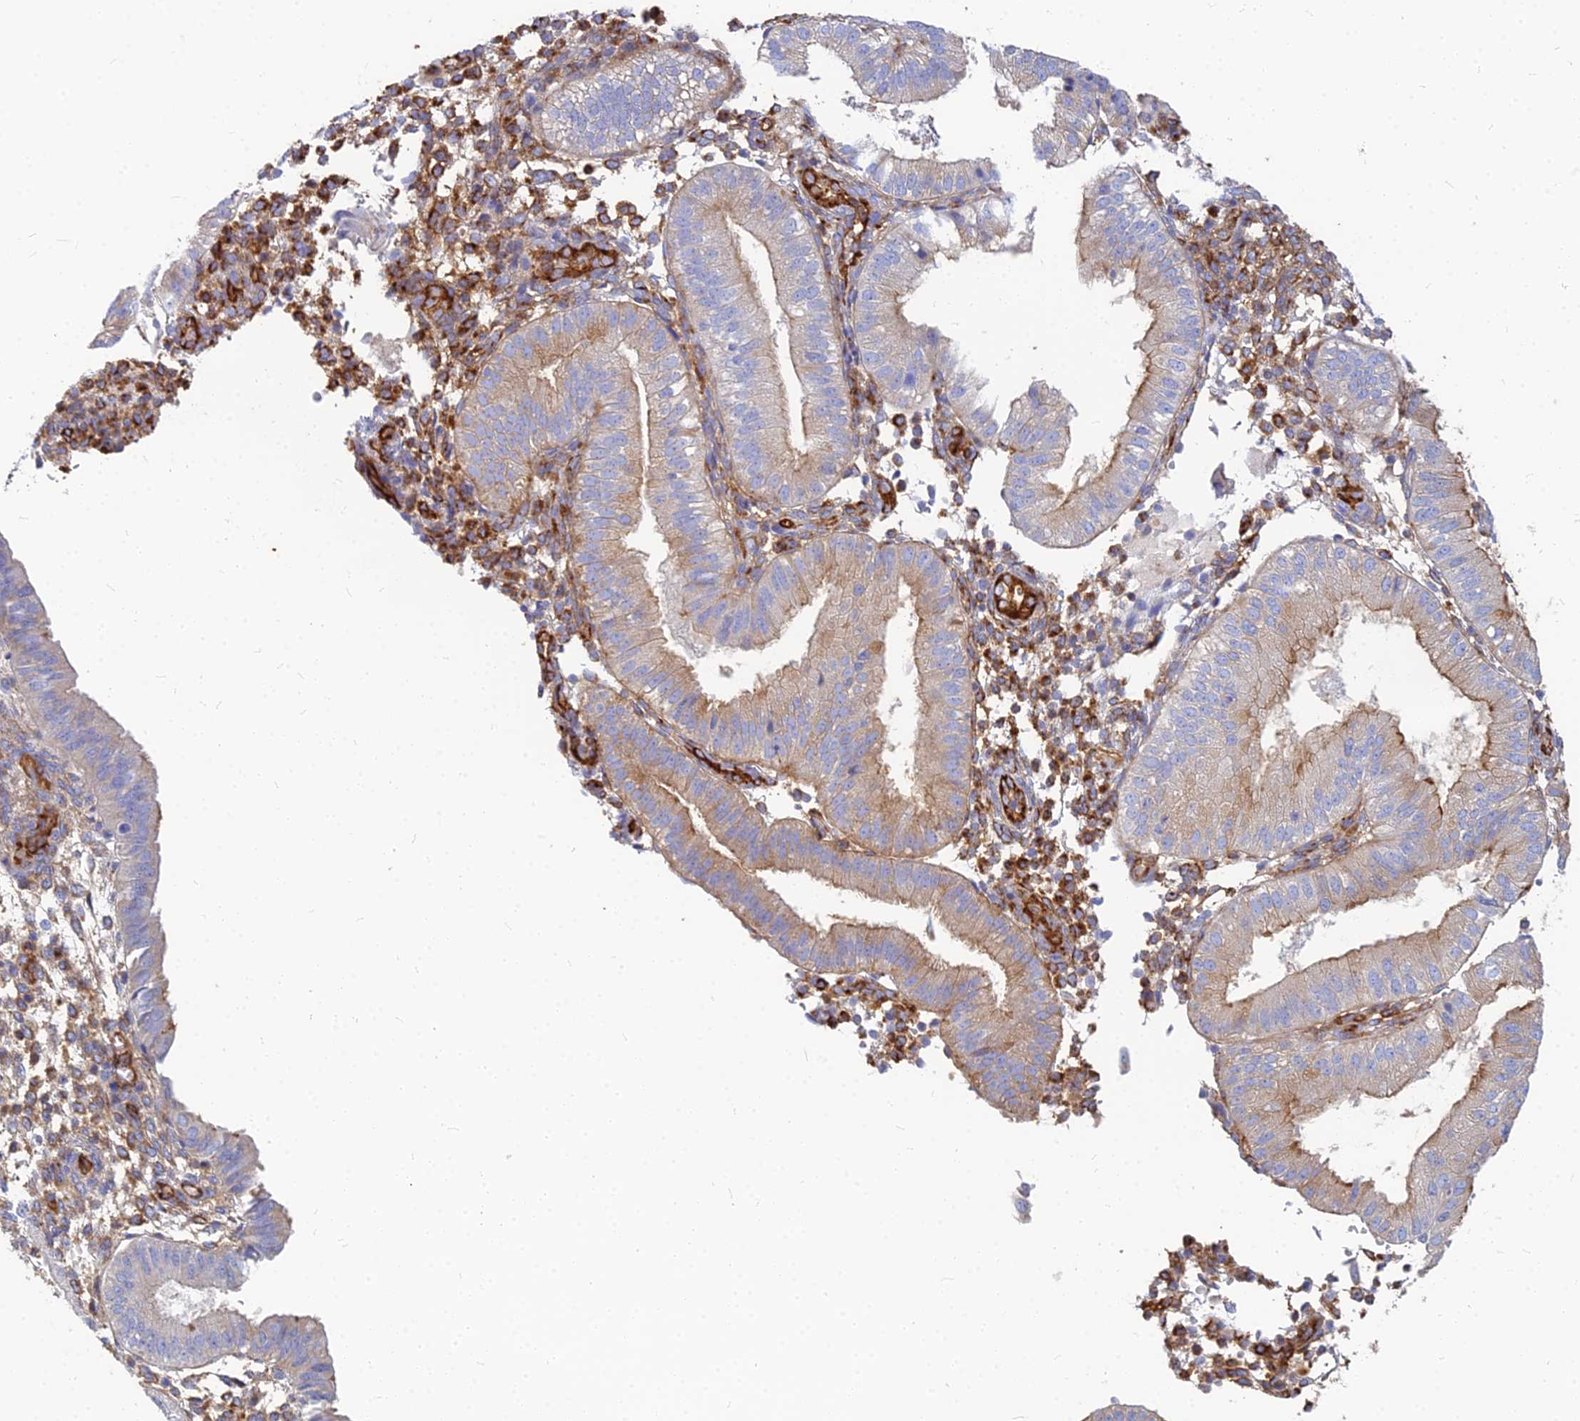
{"staining": {"intensity": "negative", "quantity": "none", "location": "none"}, "tissue": "endometrium", "cell_type": "Cells in endometrial stroma", "image_type": "normal", "snomed": [{"axis": "morphology", "description": "Normal tissue, NOS"}, {"axis": "topography", "description": "Endometrium"}], "caption": "Immunohistochemistry (IHC) image of normal endometrium: human endometrium stained with DAB (3,3'-diaminobenzidine) demonstrates no significant protein expression in cells in endometrial stroma. The staining was performed using DAB to visualize the protein expression in brown, while the nuclei were stained in blue with hematoxylin (Magnification: 20x).", "gene": "VAT1", "patient": {"sex": "female", "age": 39}}